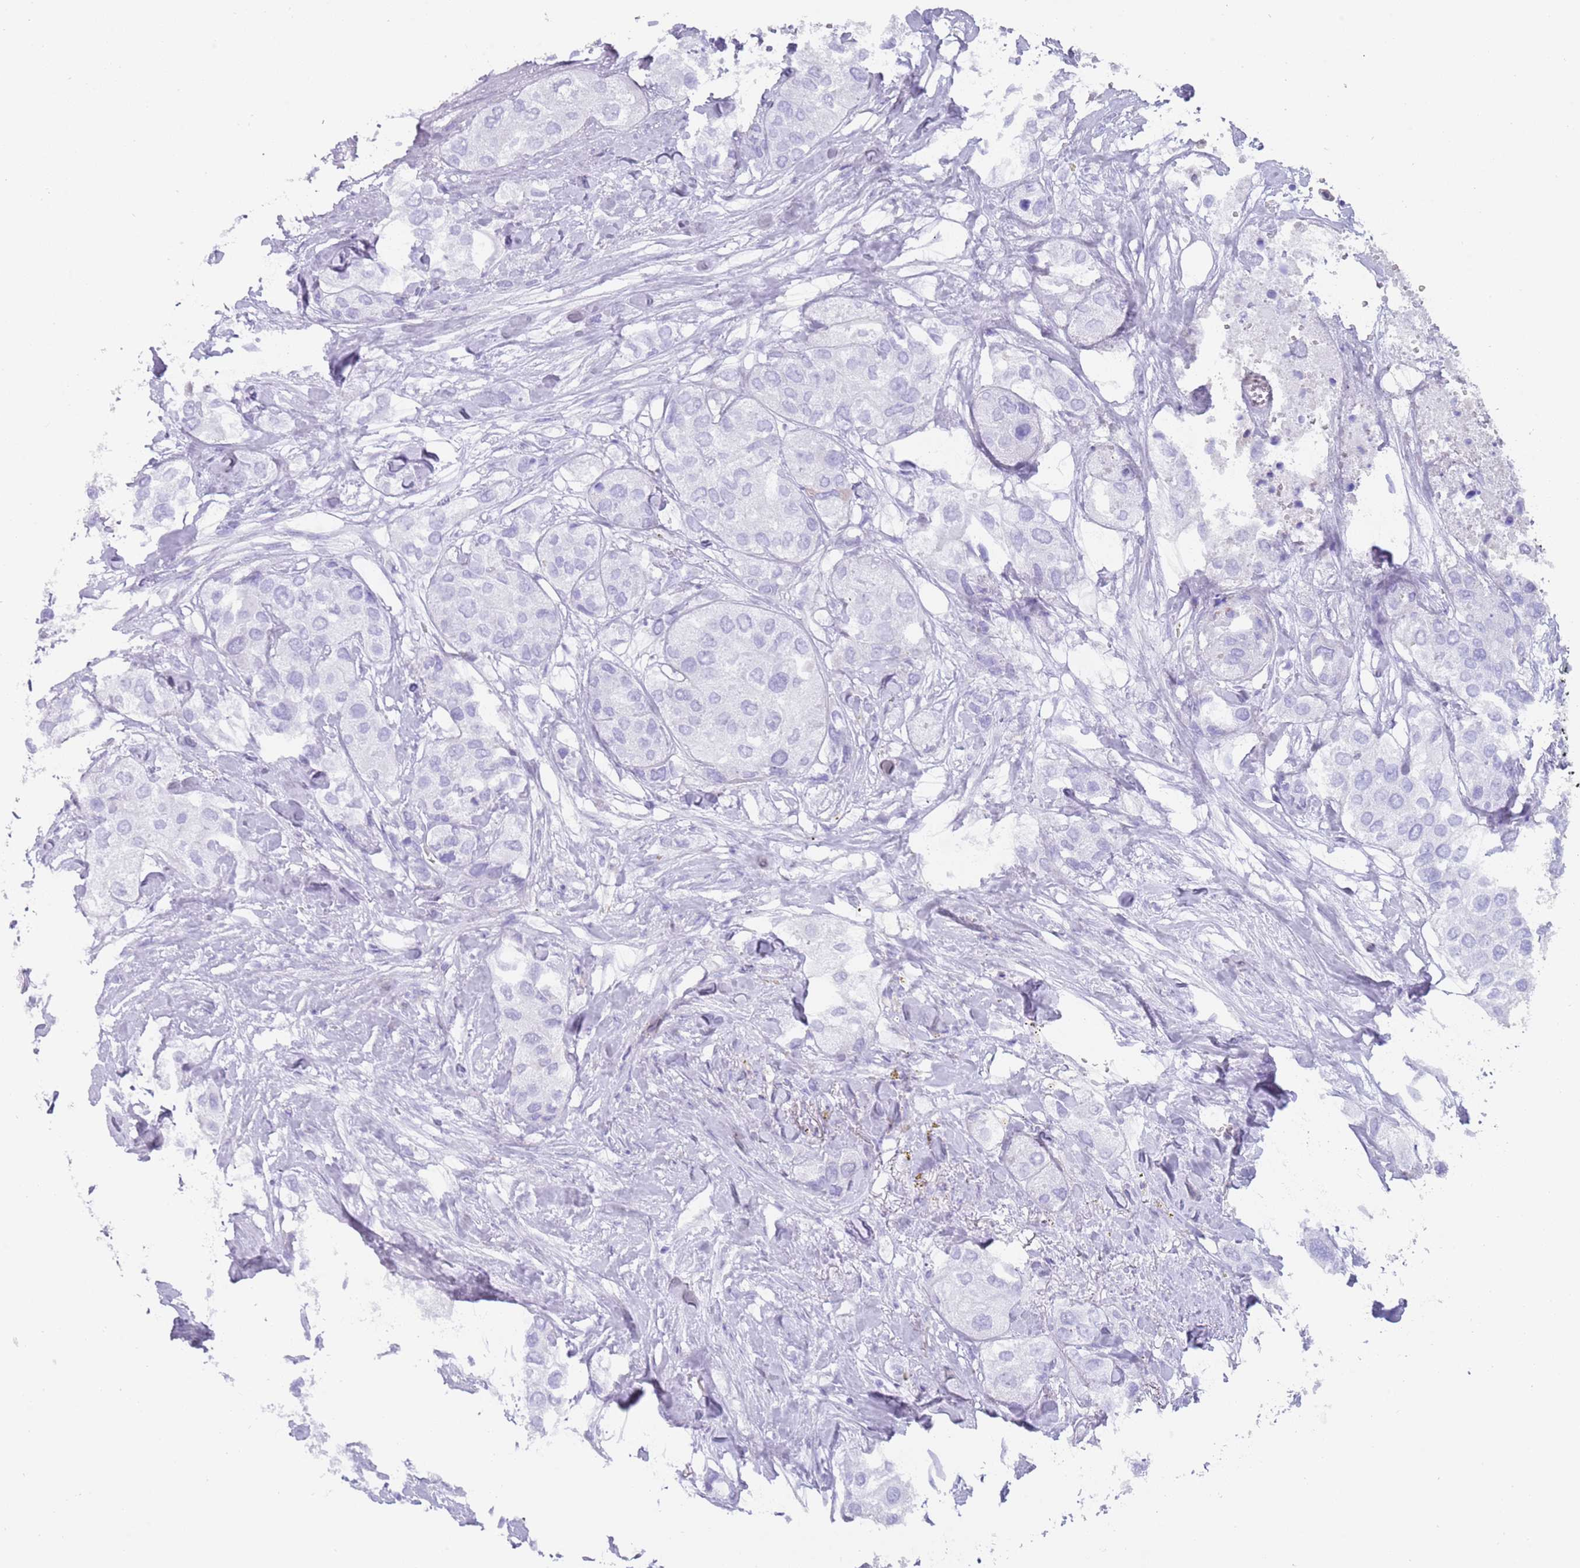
{"staining": {"intensity": "negative", "quantity": "none", "location": "none"}, "tissue": "urothelial cancer", "cell_type": "Tumor cells", "image_type": "cancer", "snomed": [{"axis": "morphology", "description": "Urothelial carcinoma, High grade"}, {"axis": "topography", "description": "Urinary bladder"}], "caption": "Immunohistochemistry (IHC) of human urothelial cancer reveals no expression in tumor cells. (Stains: DAB (3,3'-diaminobenzidine) immunohistochemistry (IHC) with hematoxylin counter stain, Microscopy: brightfield microscopy at high magnification).", "gene": "HDAC8", "patient": {"sex": "male", "age": 64}}